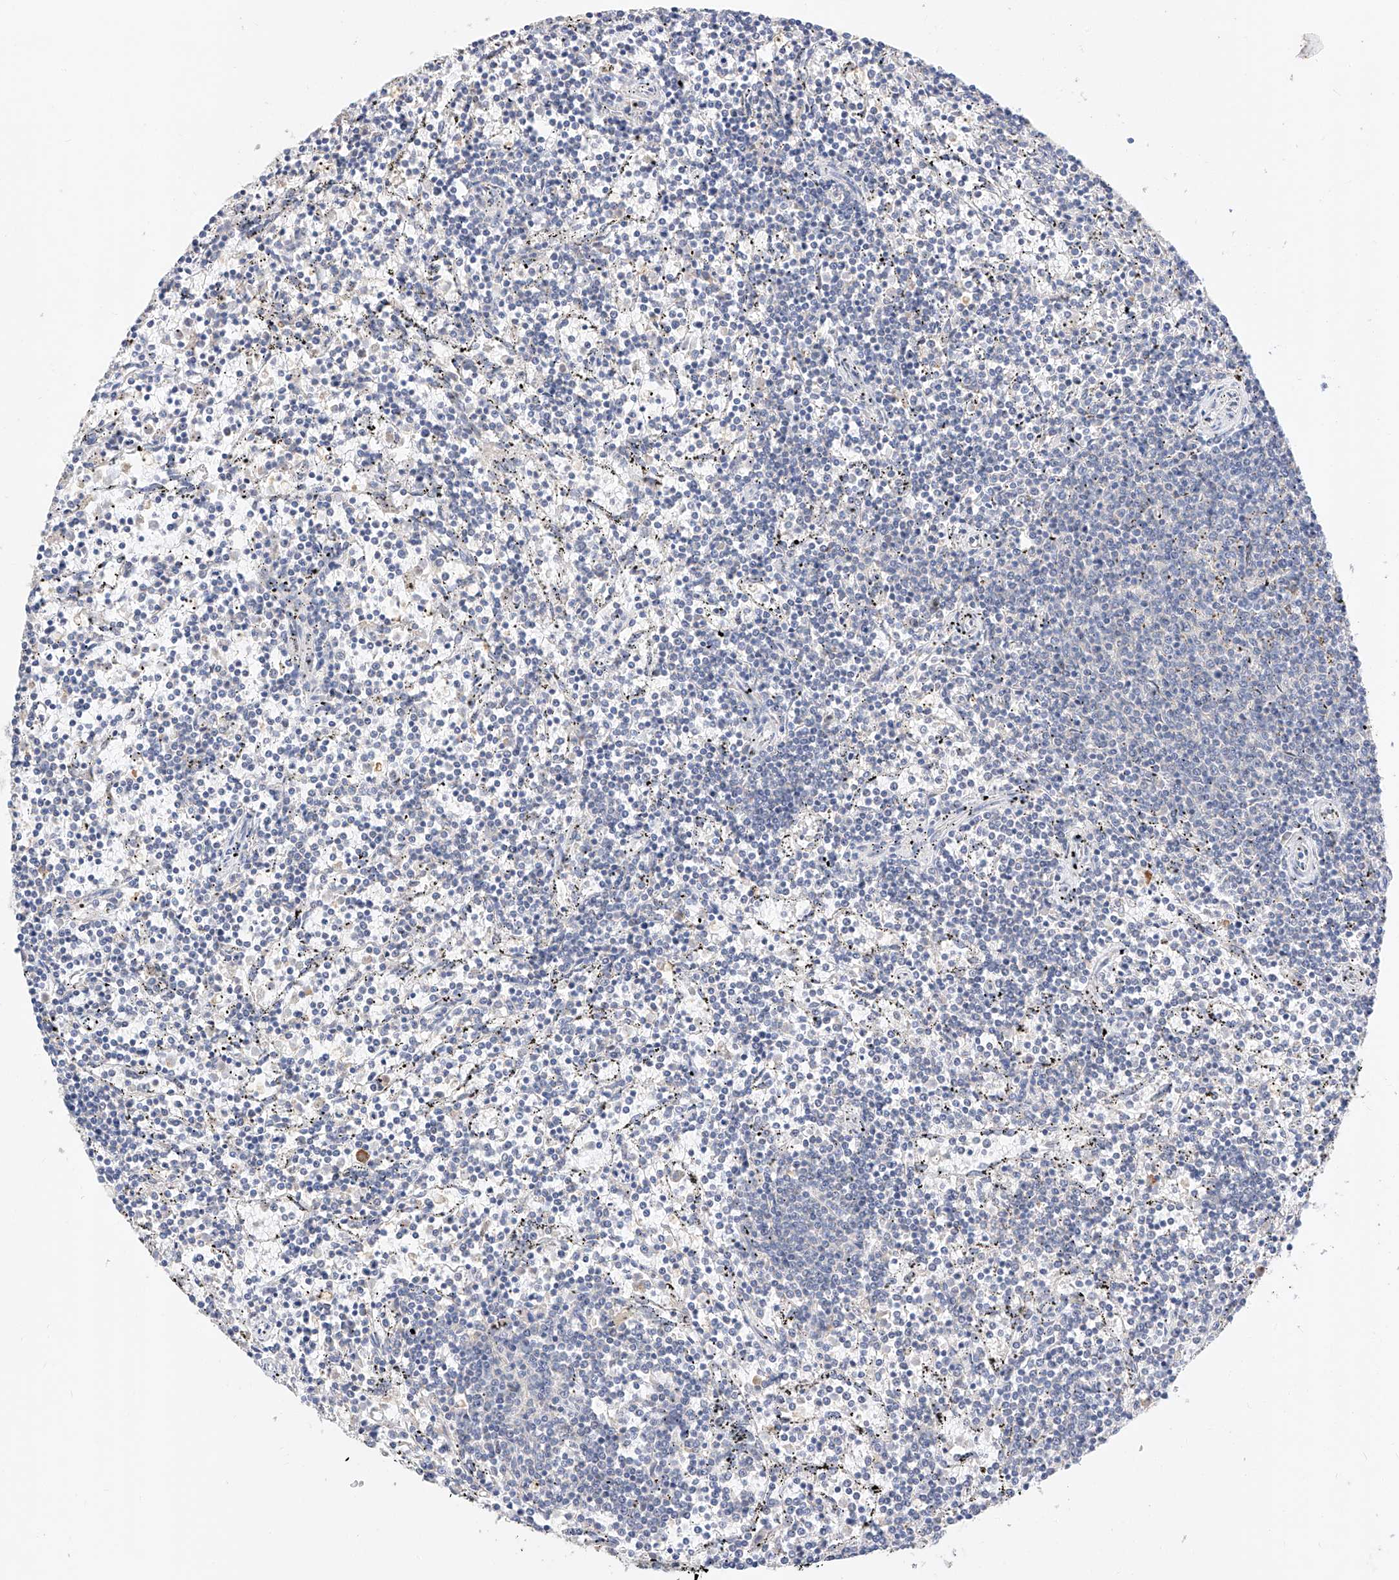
{"staining": {"intensity": "negative", "quantity": "none", "location": "none"}, "tissue": "lymphoma", "cell_type": "Tumor cells", "image_type": "cancer", "snomed": [{"axis": "morphology", "description": "Malignant lymphoma, non-Hodgkin's type, Low grade"}, {"axis": "topography", "description": "Spleen"}], "caption": "Low-grade malignant lymphoma, non-Hodgkin's type stained for a protein using immunohistochemistry (IHC) demonstrates no expression tumor cells.", "gene": "KCNJ1", "patient": {"sex": "female", "age": 50}}